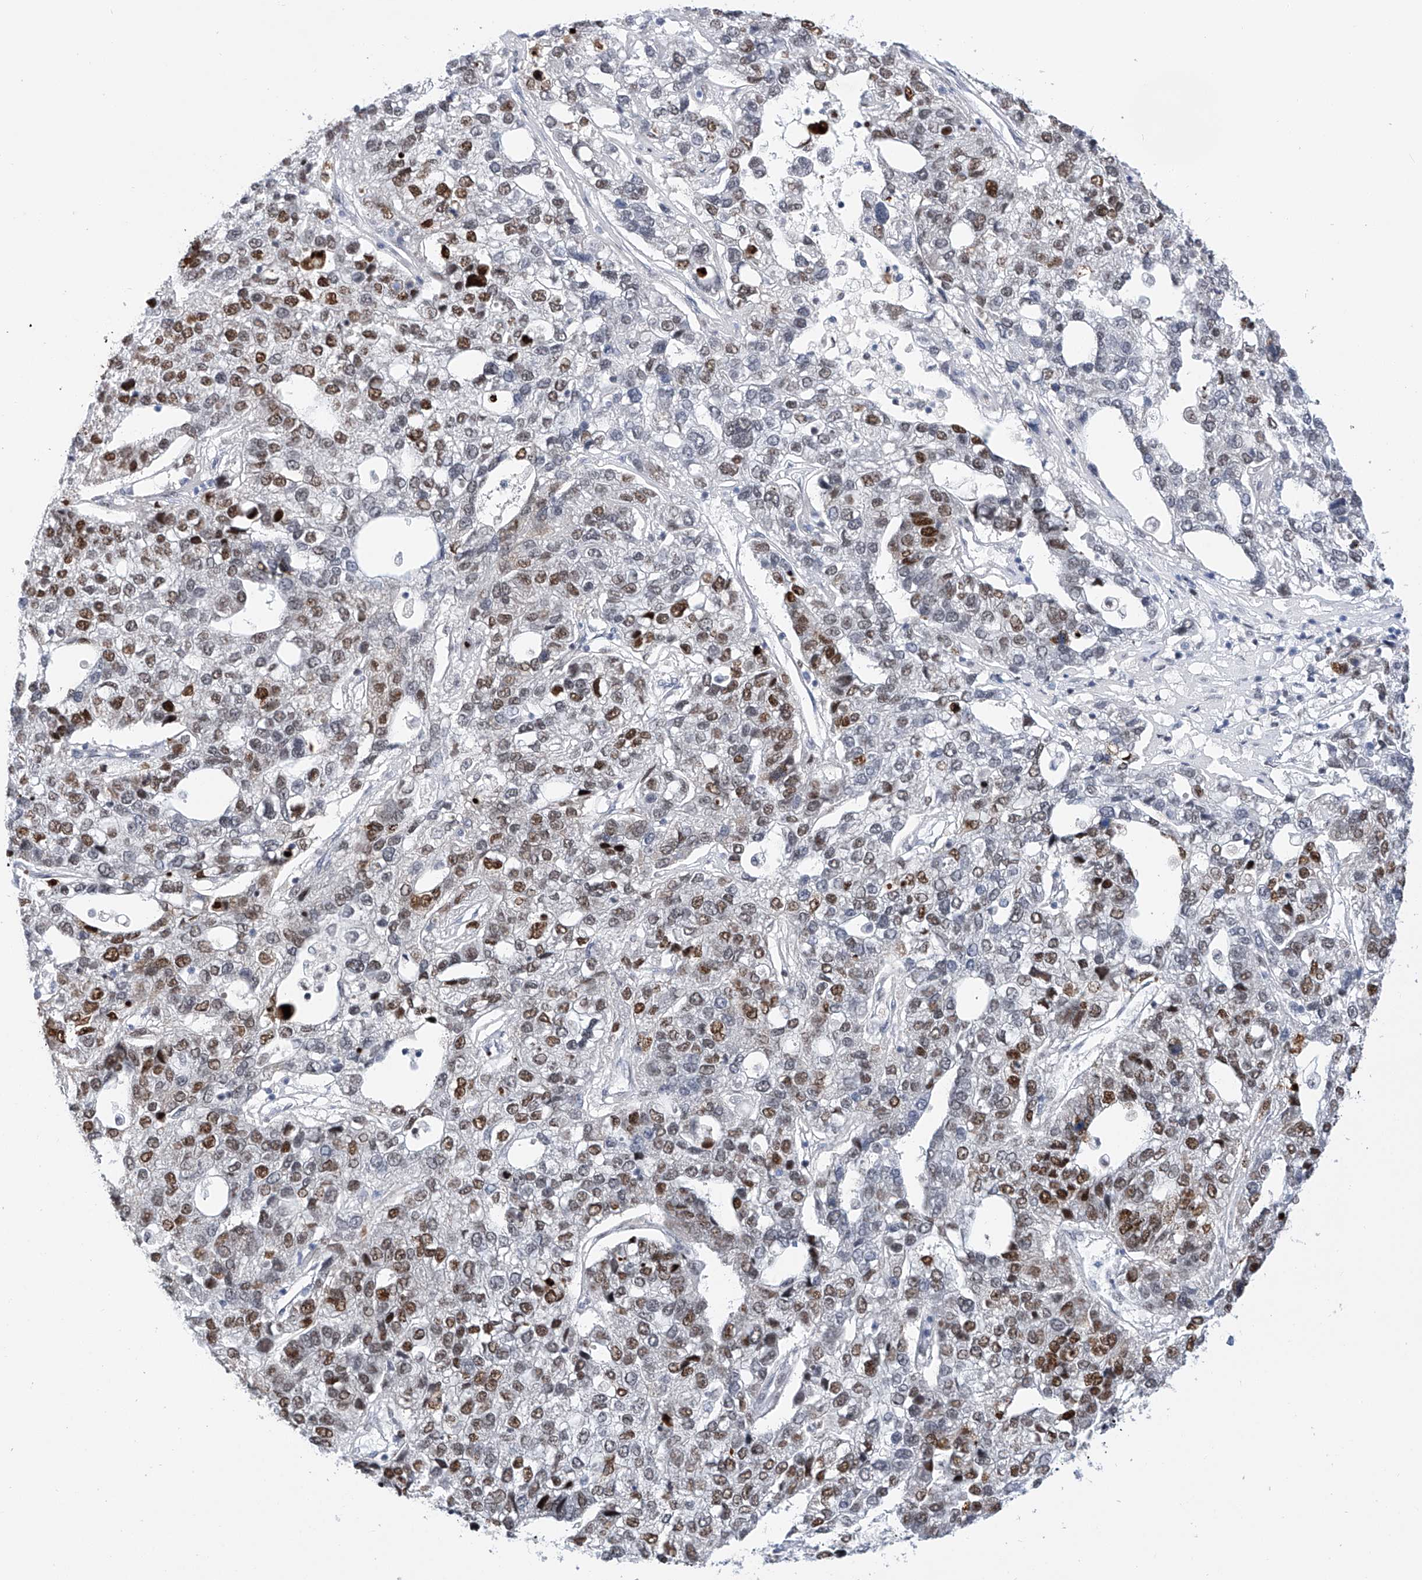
{"staining": {"intensity": "strong", "quantity": "<25%", "location": "nuclear"}, "tissue": "pancreatic cancer", "cell_type": "Tumor cells", "image_type": "cancer", "snomed": [{"axis": "morphology", "description": "Adenocarcinoma, NOS"}, {"axis": "topography", "description": "Pancreas"}], "caption": "A photomicrograph of human pancreatic adenocarcinoma stained for a protein demonstrates strong nuclear brown staining in tumor cells. The staining was performed using DAB, with brown indicating positive protein expression. Nuclei are stained blue with hematoxylin.", "gene": "SRSF6", "patient": {"sex": "female", "age": 61}}